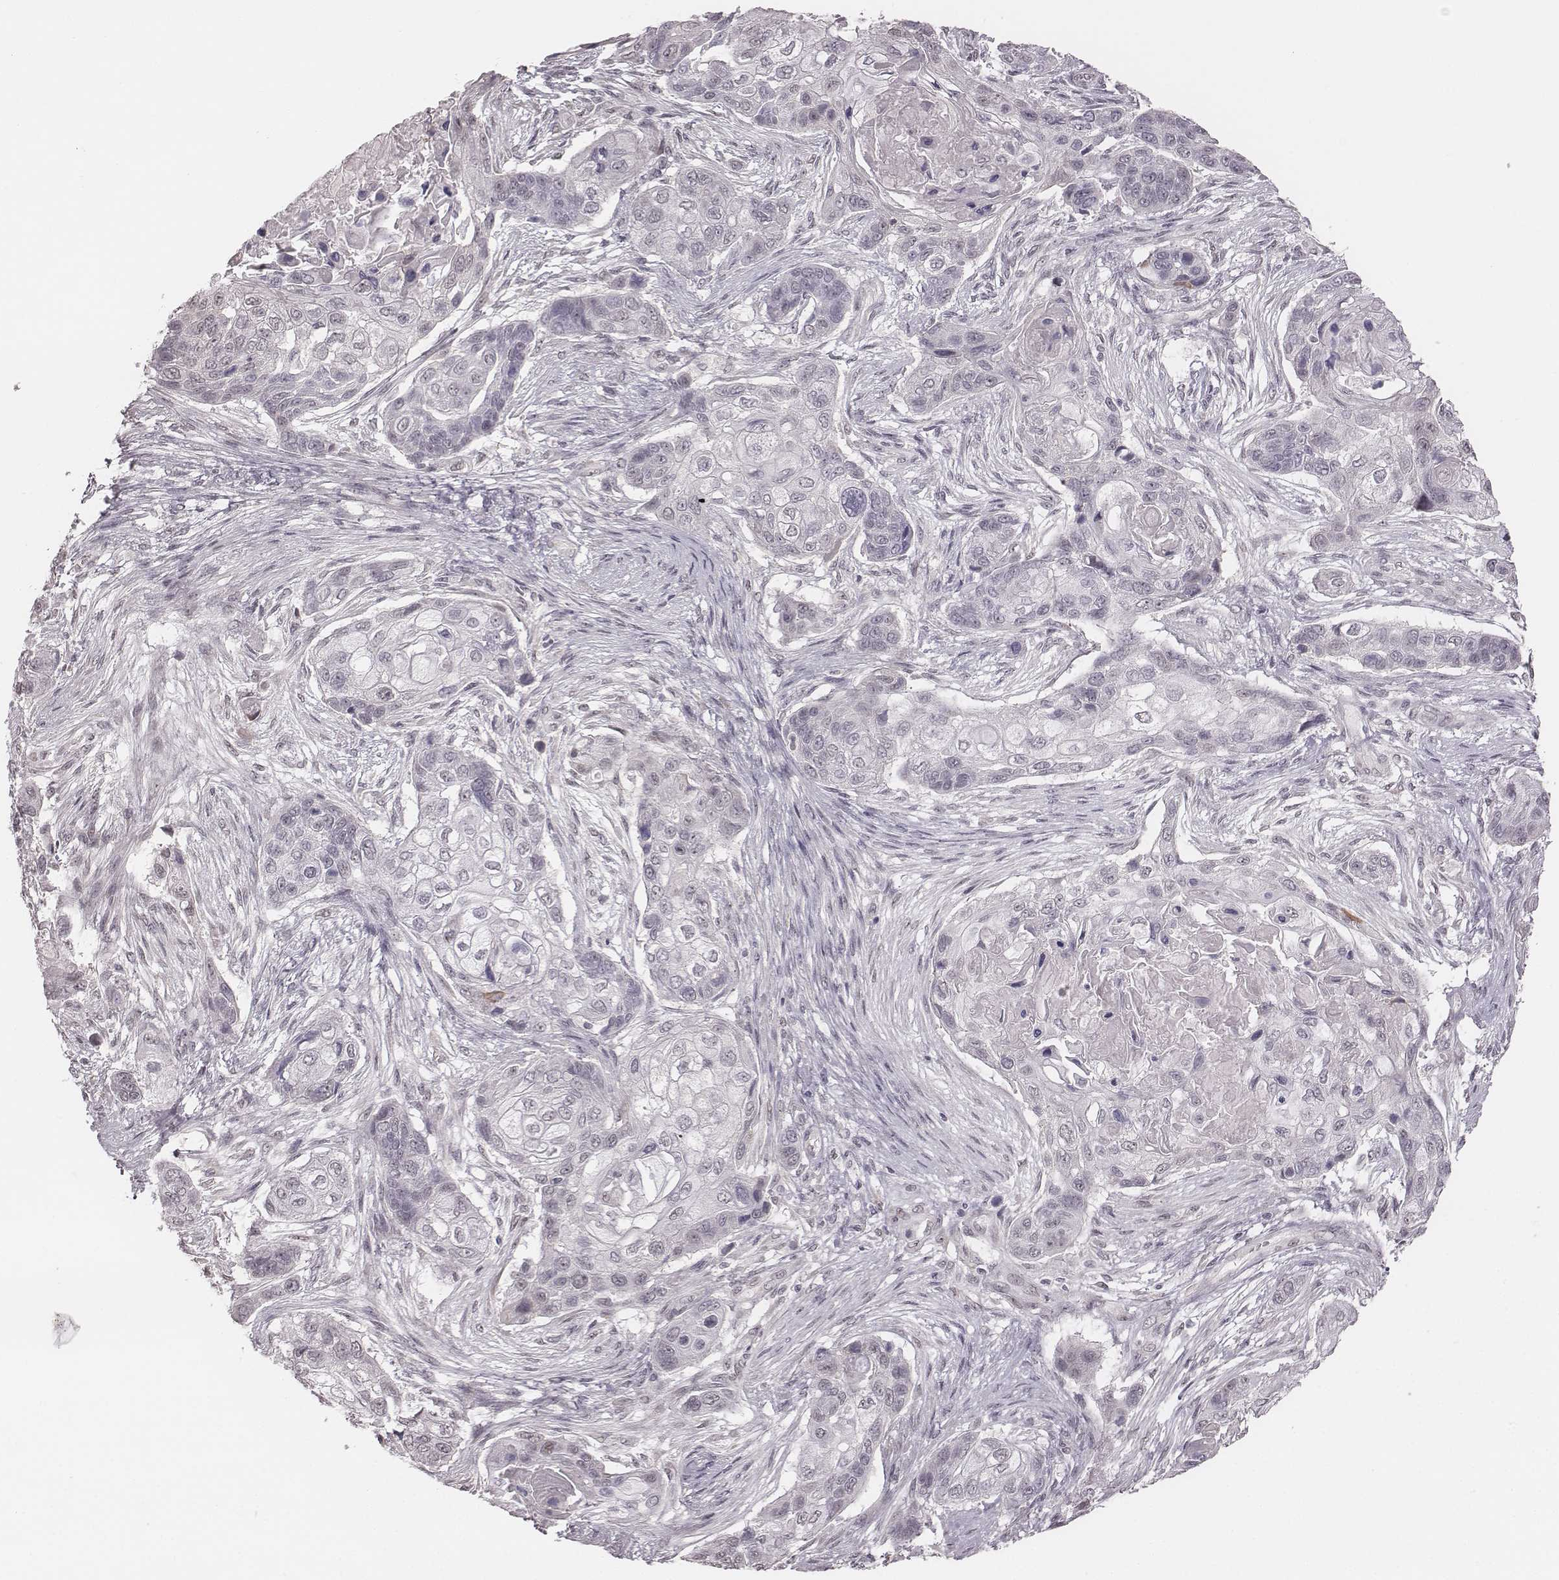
{"staining": {"intensity": "negative", "quantity": "none", "location": "none"}, "tissue": "lung cancer", "cell_type": "Tumor cells", "image_type": "cancer", "snomed": [{"axis": "morphology", "description": "Squamous cell carcinoma, NOS"}, {"axis": "topography", "description": "Lung"}], "caption": "Image shows no protein positivity in tumor cells of squamous cell carcinoma (lung) tissue.", "gene": "RPGRIP1", "patient": {"sex": "male", "age": 69}}